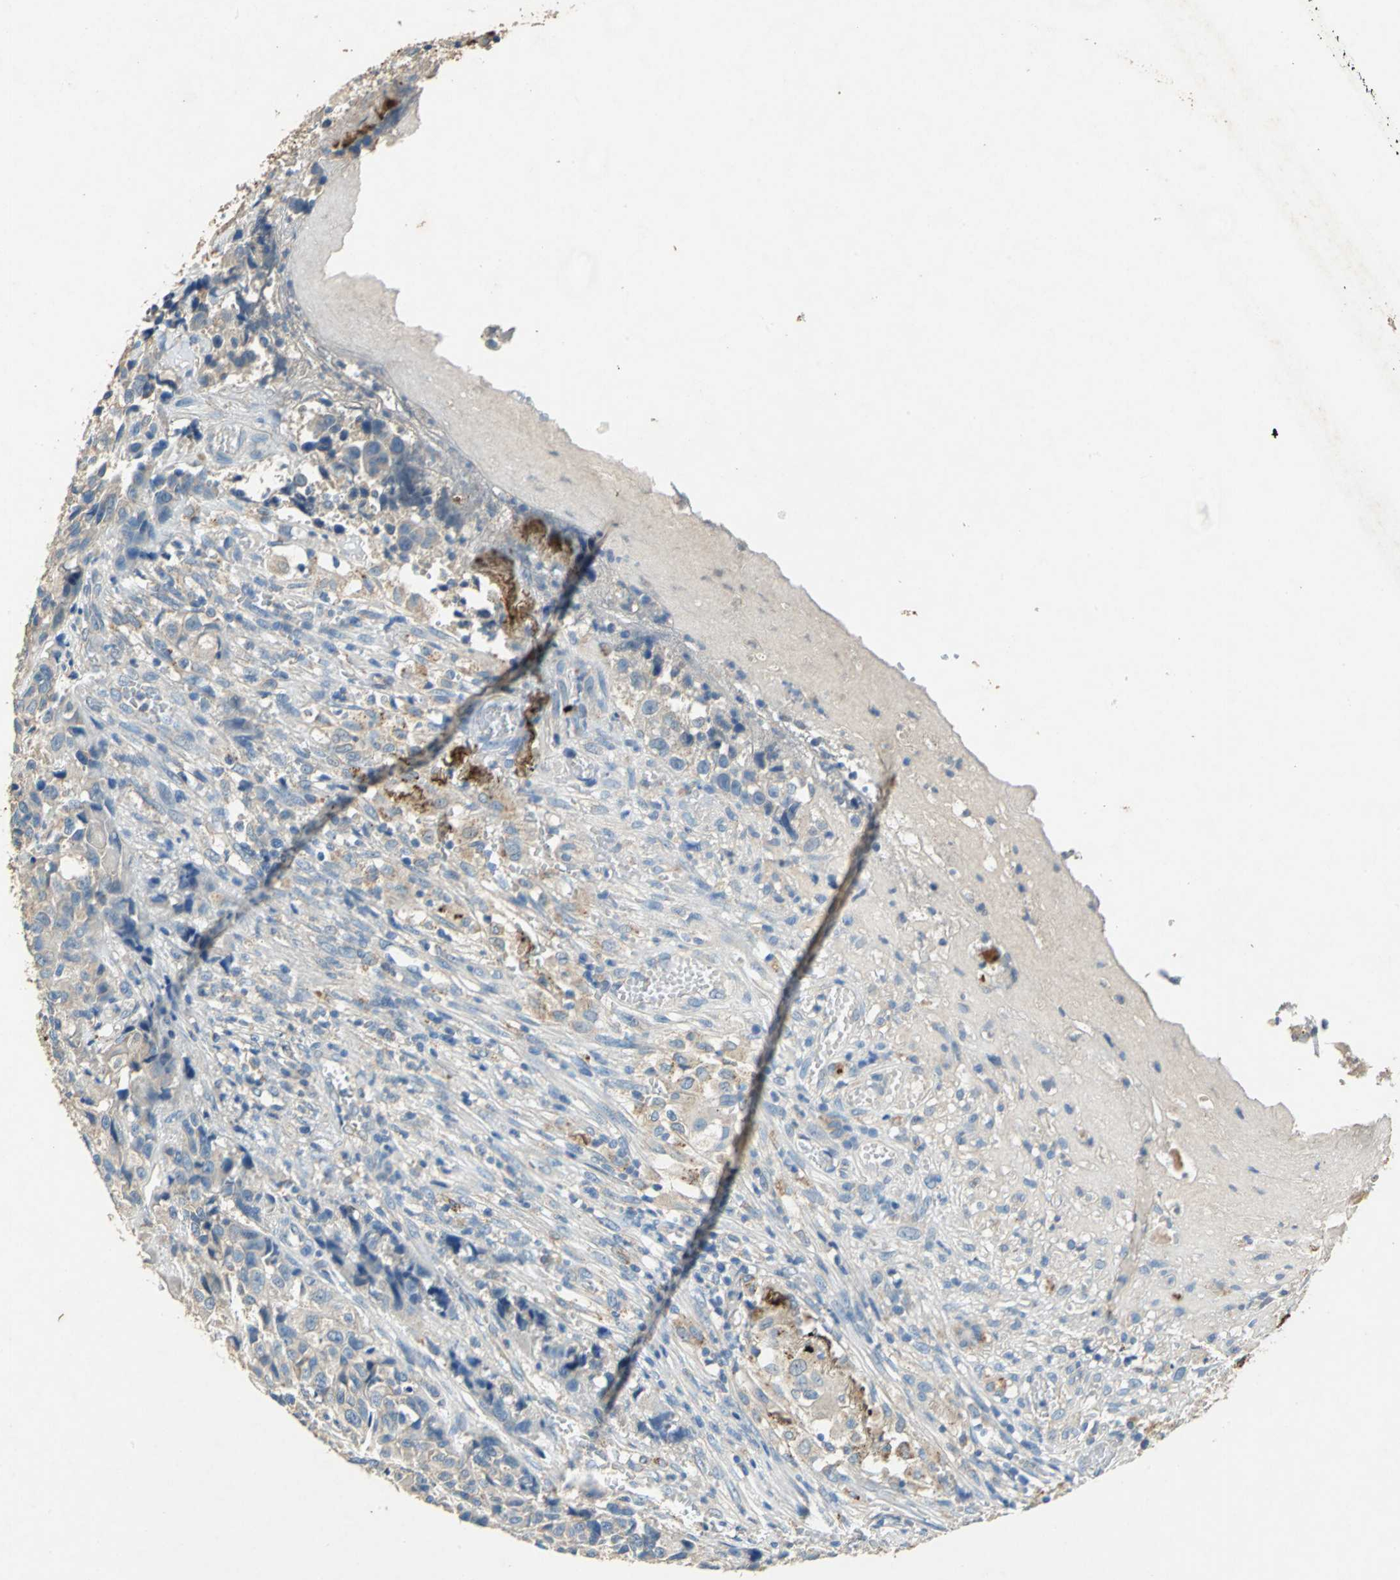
{"staining": {"intensity": "weak", "quantity": ">75%", "location": "cytoplasmic/membranous"}, "tissue": "urothelial cancer", "cell_type": "Tumor cells", "image_type": "cancer", "snomed": [{"axis": "morphology", "description": "Urothelial carcinoma, High grade"}, {"axis": "topography", "description": "Urinary bladder"}], "caption": "IHC histopathology image of urothelial cancer stained for a protein (brown), which reveals low levels of weak cytoplasmic/membranous positivity in approximately >75% of tumor cells.", "gene": "ADAMTS5", "patient": {"sex": "female", "age": 81}}